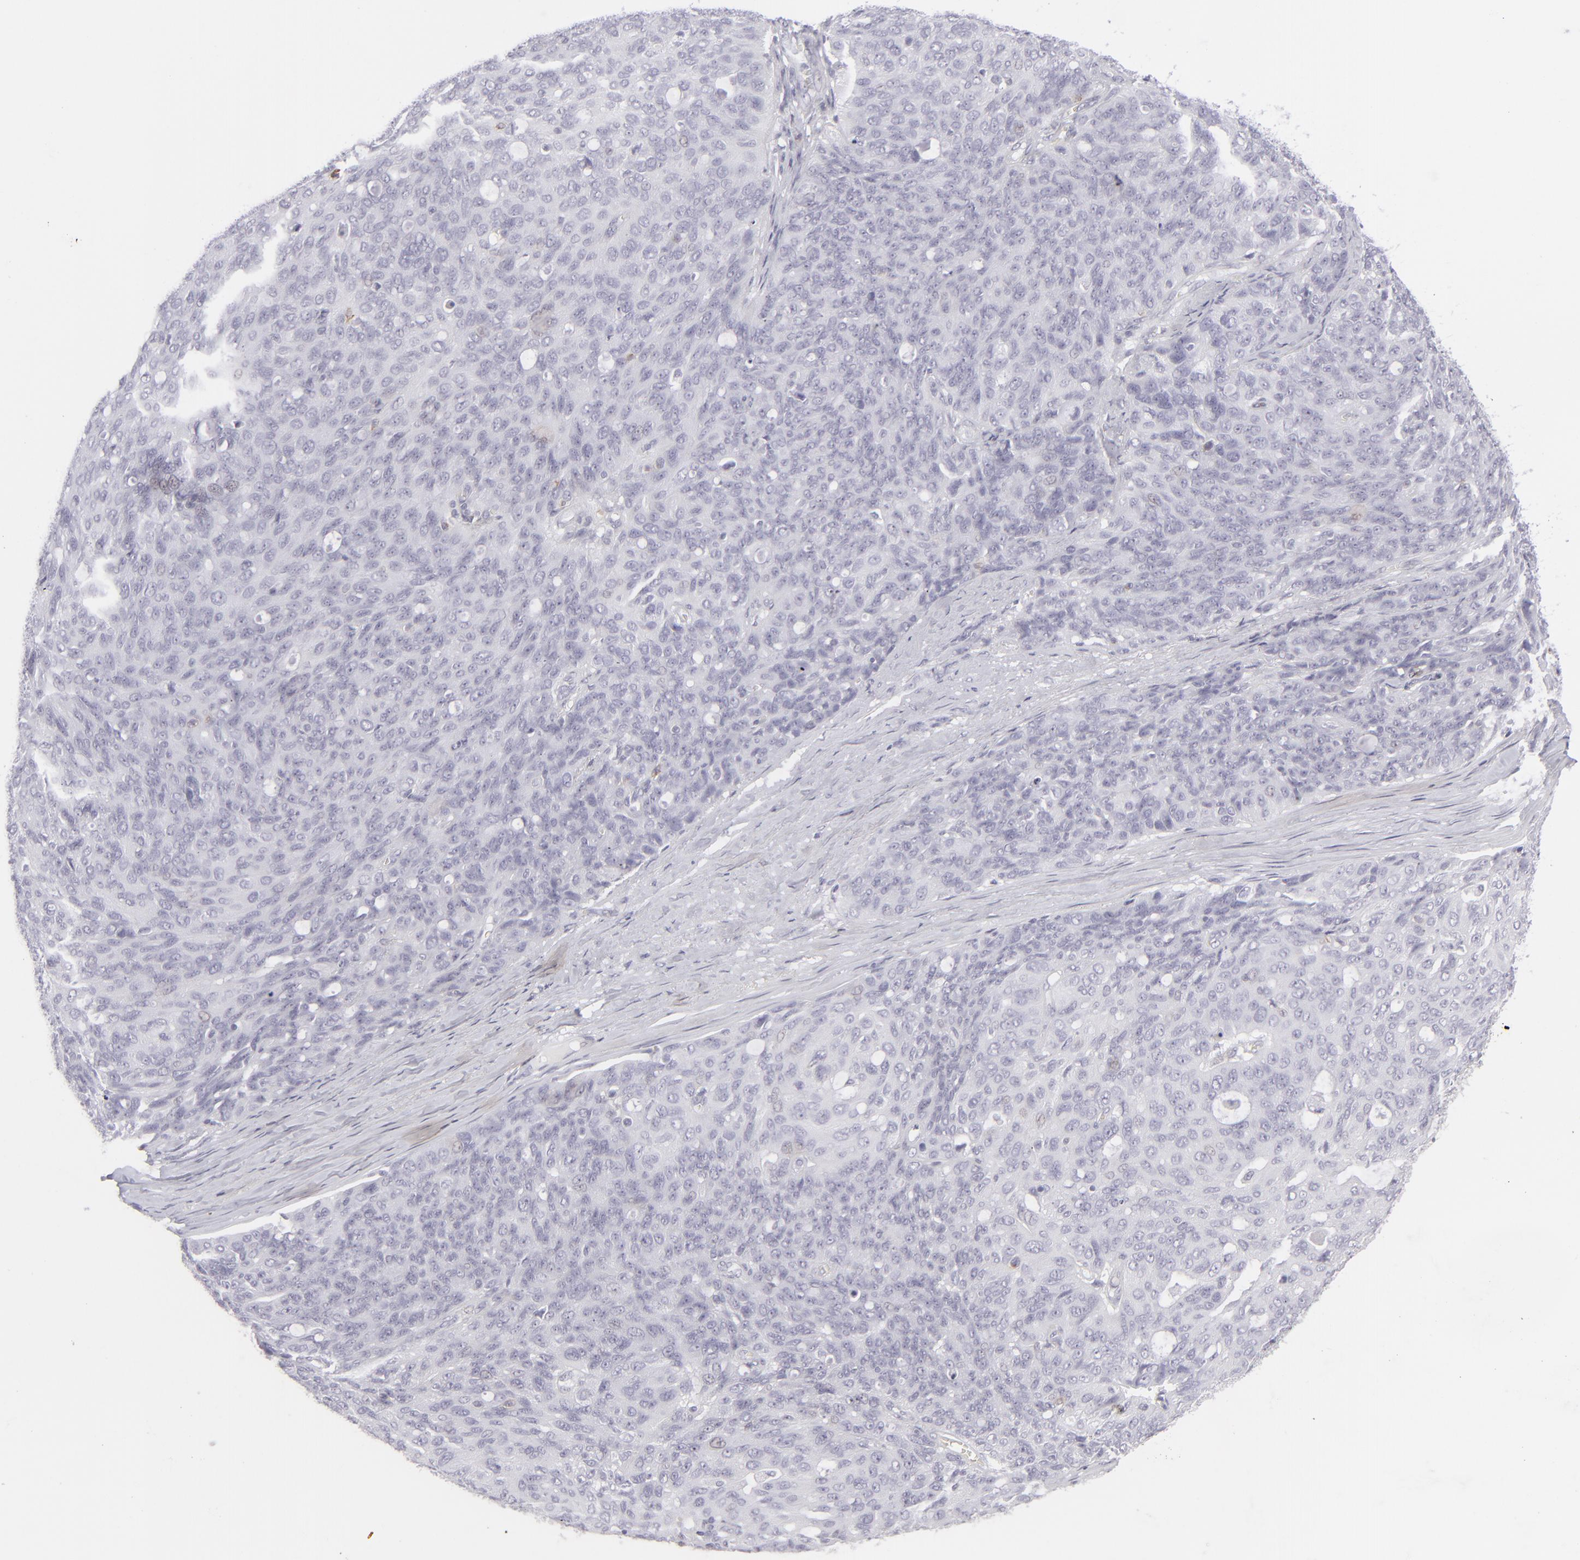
{"staining": {"intensity": "negative", "quantity": "none", "location": "none"}, "tissue": "ovarian cancer", "cell_type": "Tumor cells", "image_type": "cancer", "snomed": [{"axis": "morphology", "description": "Carcinoma, endometroid"}, {"axis": "topography", "description": "Ovary"}], "caption": "An immunohistochemistry (IHC) photomicrograph of endometroid carcinoma (ovarian) is shown. There is no staining in tumor cells of endometroid carcinoma (ovarian).", "gene": "CD7", "patient": {"sex": "female", "age": 60}}